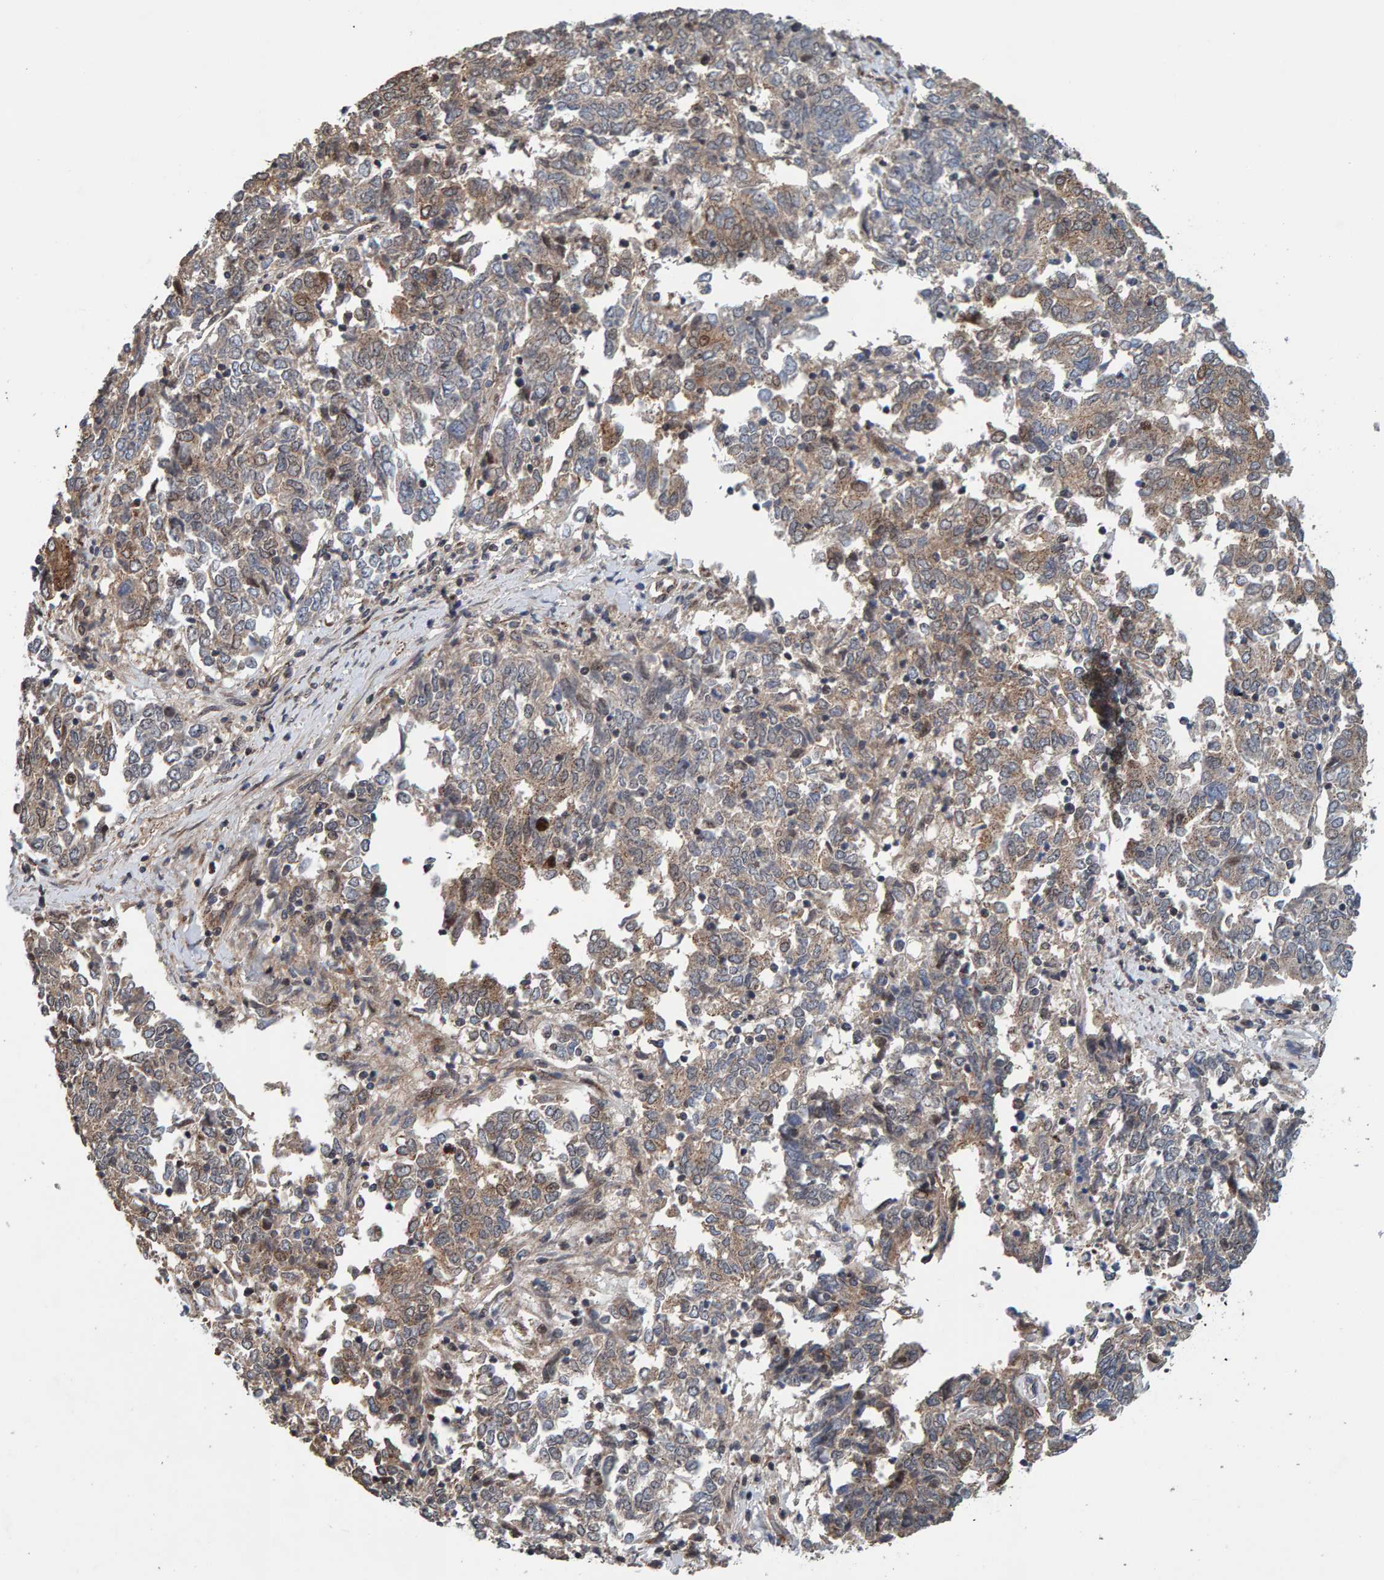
{"staining": {"intensity": "weak", "quantity": "25%-75%", "location": "cytoplasmic/membranous"}, "tissue": "endometrial cancer", "cell_type": "Tumor cells", "image_type": "cancer", "snomed": [{"axis": "morphology", "description": "Adenocarcinoma, NOS"}, {"axis": "topography", "description": "Endometrium"}], "caption": "IHC image of endometrial adenocarcinoma stained for a protein (brown), which displays low levels of weak cytoplasmic/membranous expression in approximately 25%-75% of tumor cells.", "gene": "CCDC25", "patient": {"sex": "female", "age": 80}}